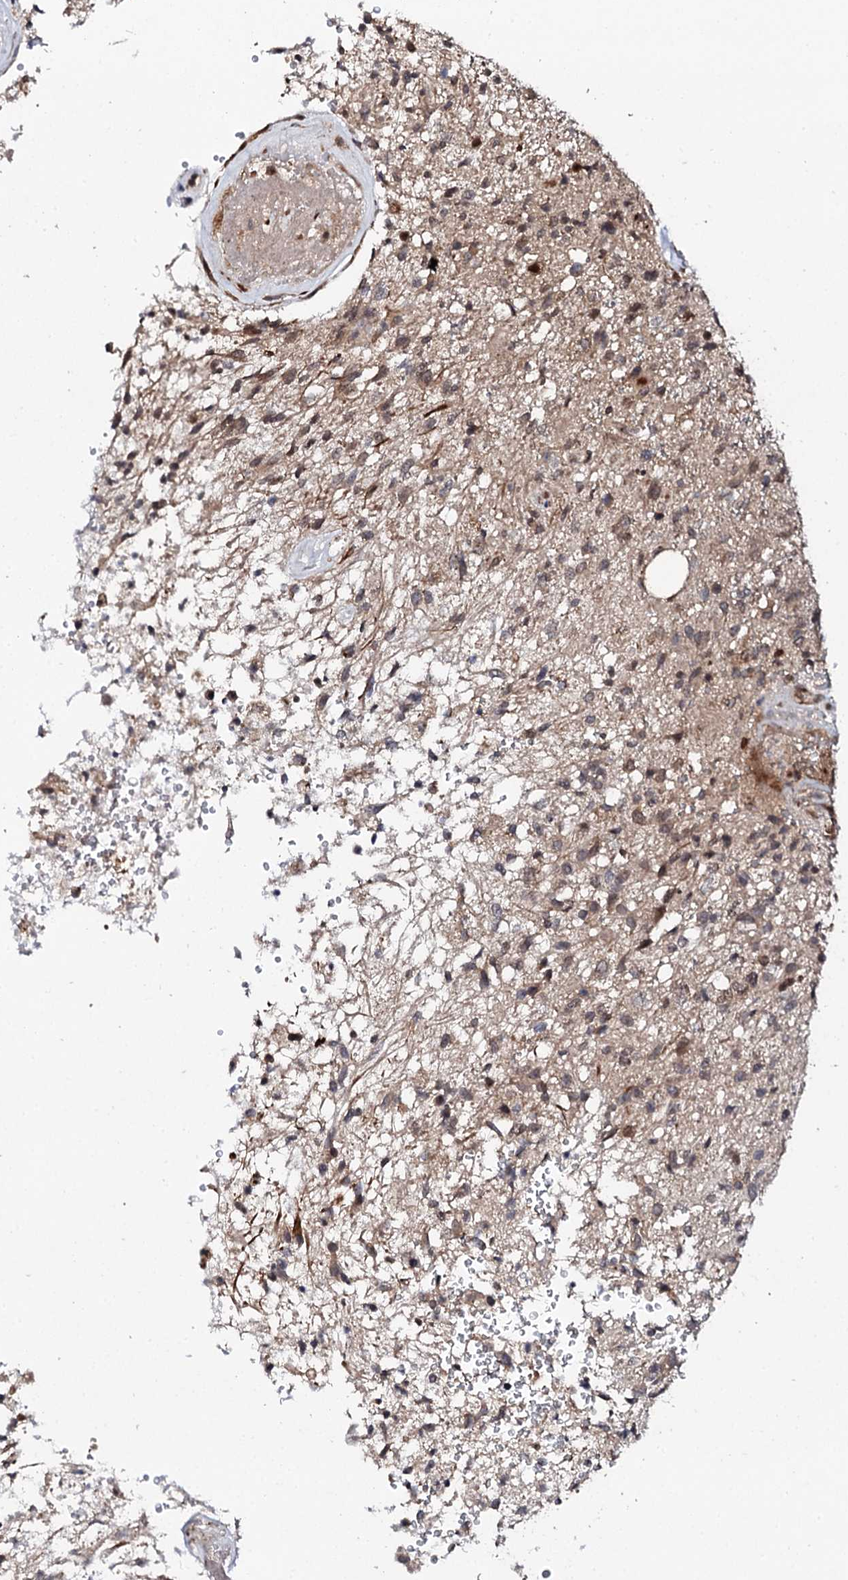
{"staining": {"intensity": "weak", "quantity": ">75%", "location": "cytoplasmic/membranous"}, "tissue": "glioma", "cell_type": "Tumor cells", "image_type": "cancer", "snomed": [{"axis": "morphology", "description": "Glioma, malignant, High grade"}, {"axis": "topography", "description": "Brain"}], "caption": "A micrograph showing weak cytoplasmic/membranous expression in approximately >75% of tumor cells in high-grade glioma (malignant), as visualized by brown immunohistochemical staining.", "gene": "FAM111A", "patient": {"sex": "male", "age": 56}}